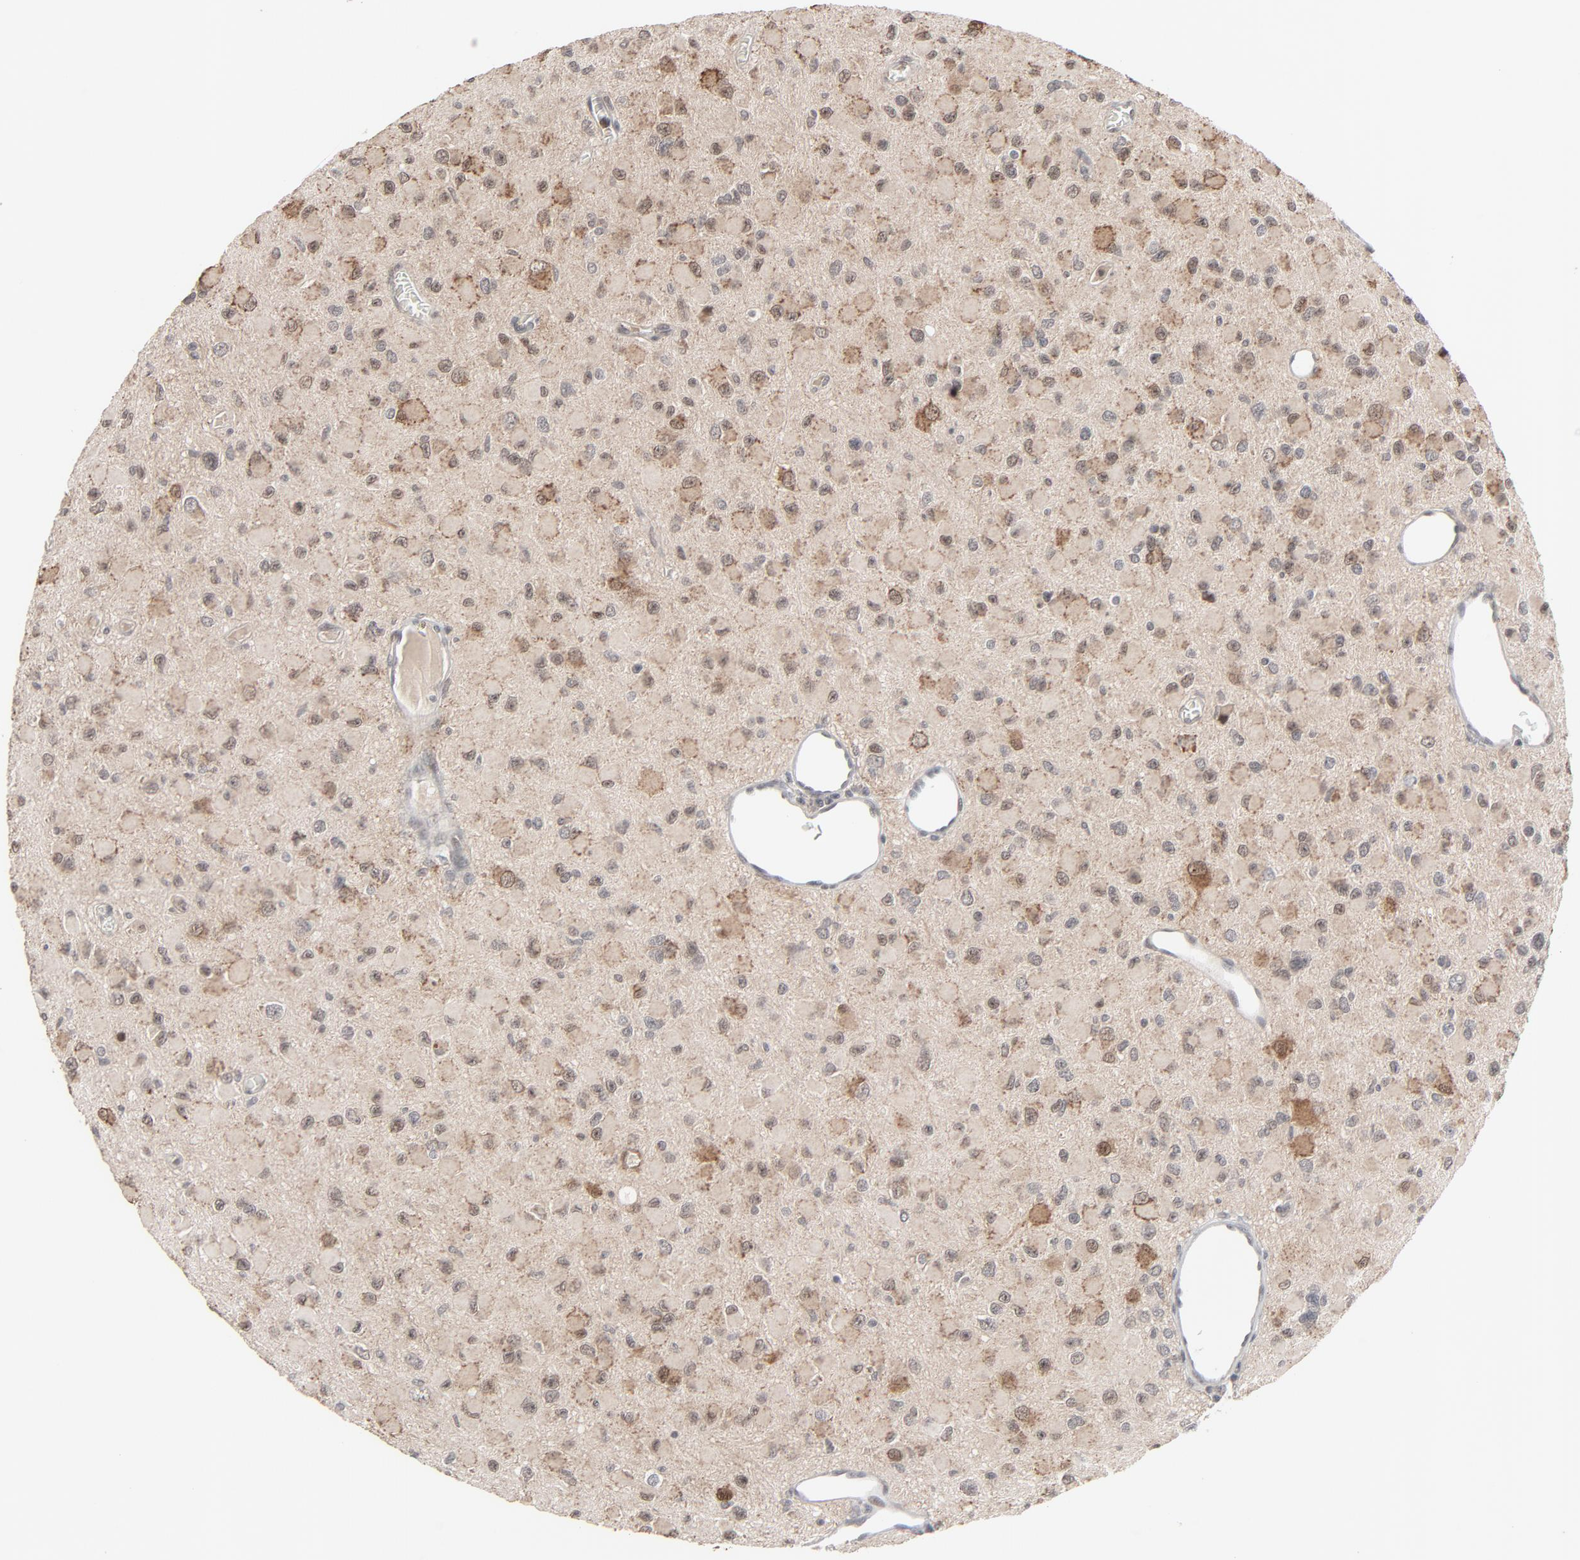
{"staining": {"intensity": "moderate", "quantity": ">75%", "location": "cytoplasmic/membranous,nuclear"}, "tissue": "glioma", "cell_type": "Tumor cells", "image_type": "cancer", "snomed": [{"axis": "morphology", "description": "Glioma, malignant, Low grade"}, {"axis": "topography", "description": "Brain"}], "caption": "A photomicrograph showing moderate cytoplasmic/membranous and nuclear positivity in about >75% of tumor cells in malignant glioma (low-grade), as visualized by brown immunohistochemical staining.", "gene": "MT3", "patient": {"sex": "male", "age": 42}}